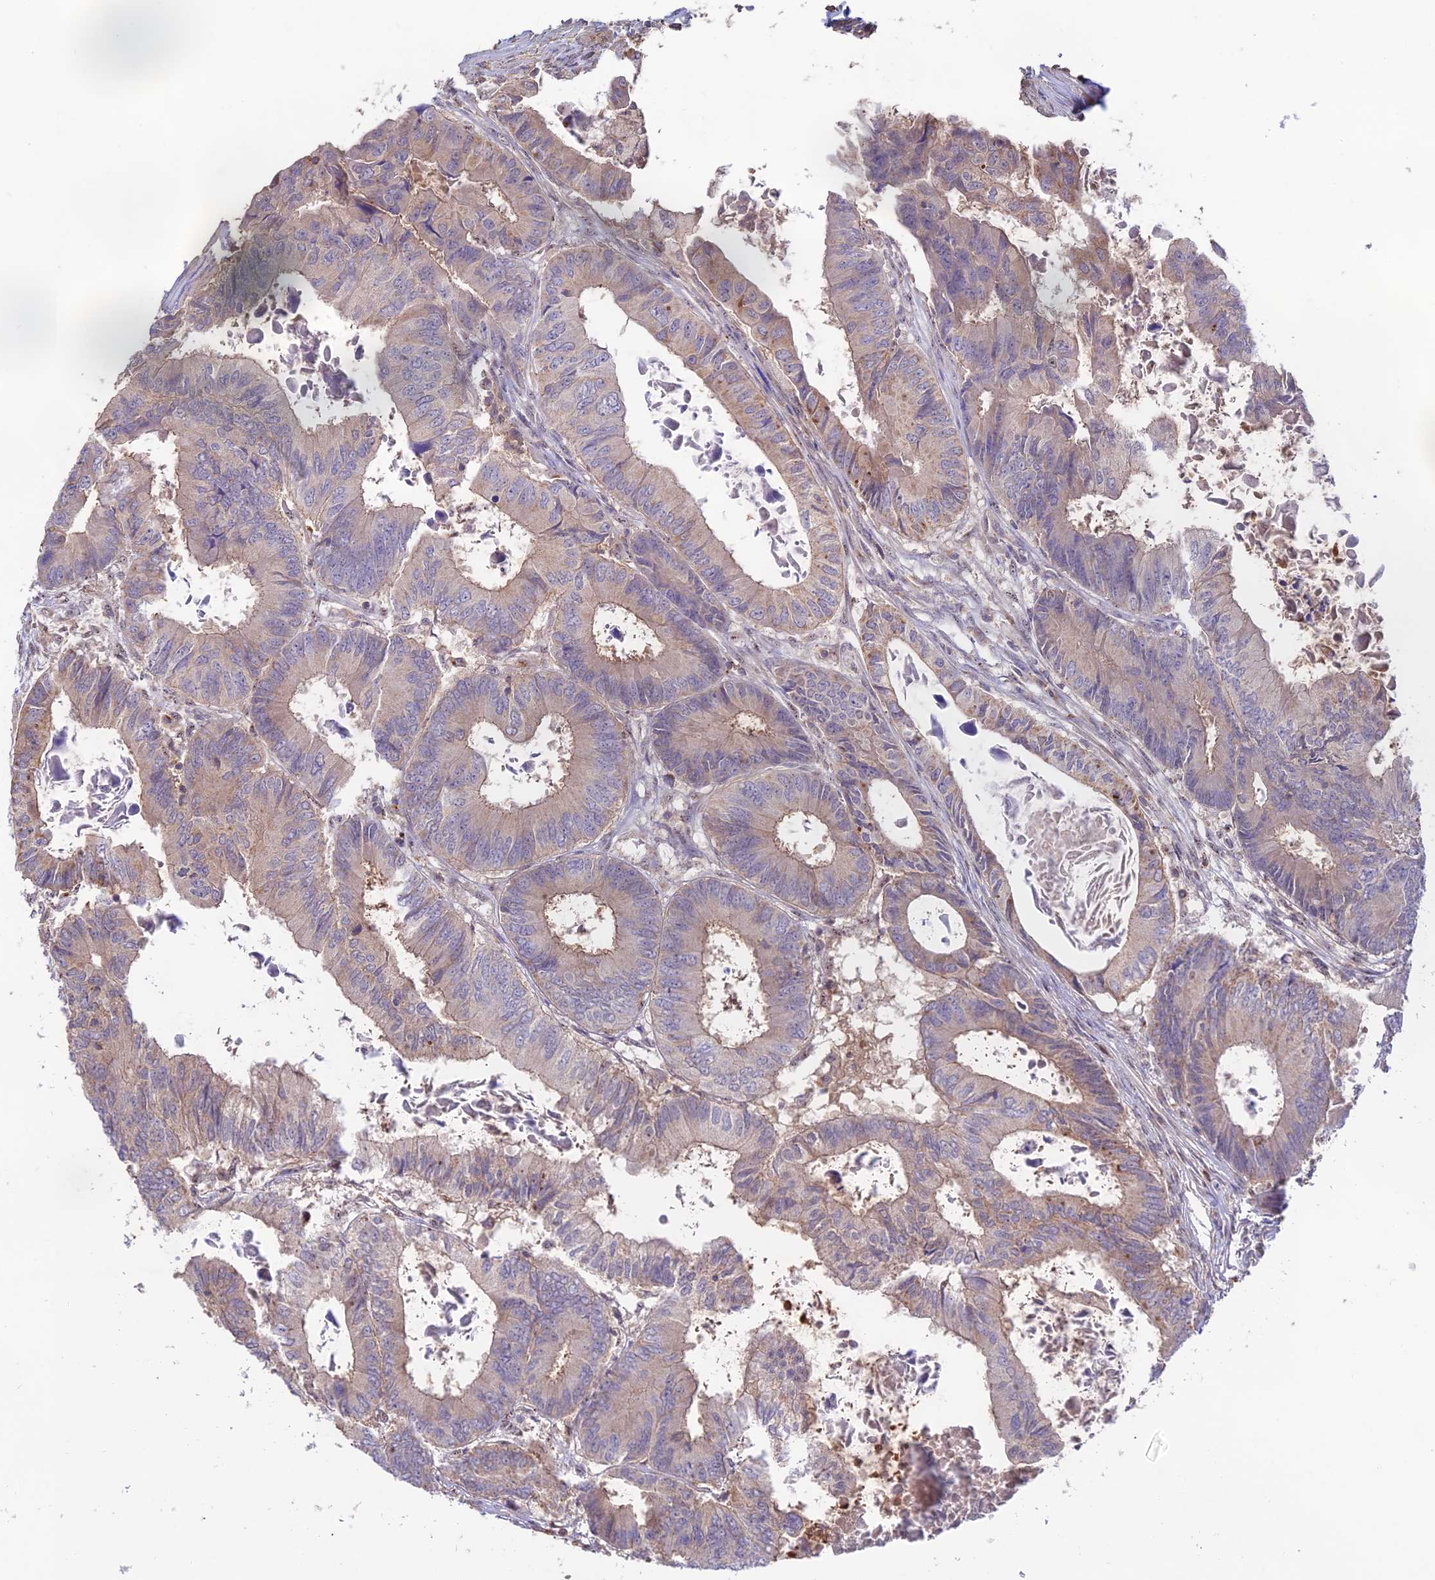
{"staining": {"intensity": "moderate", "quantity": "25%-75%", "location": "cytoplasmic/membranous"}, "tissue": "colorectal cancer", "cell_type": "Tumor cells", "image_type": "cancer", "snomed": [{"axis": "morphology", "description": "Adenocarcinoma, NOS"}, {"axis": "topography", "description": "Colon"}], "caption": "Colorectal cancer stained for a protein reveals moderate cytoplasmic/membranous positivity in tumor cells.", "gene": "CLCF1", "patient": {"sex": "male", "age": 85}}